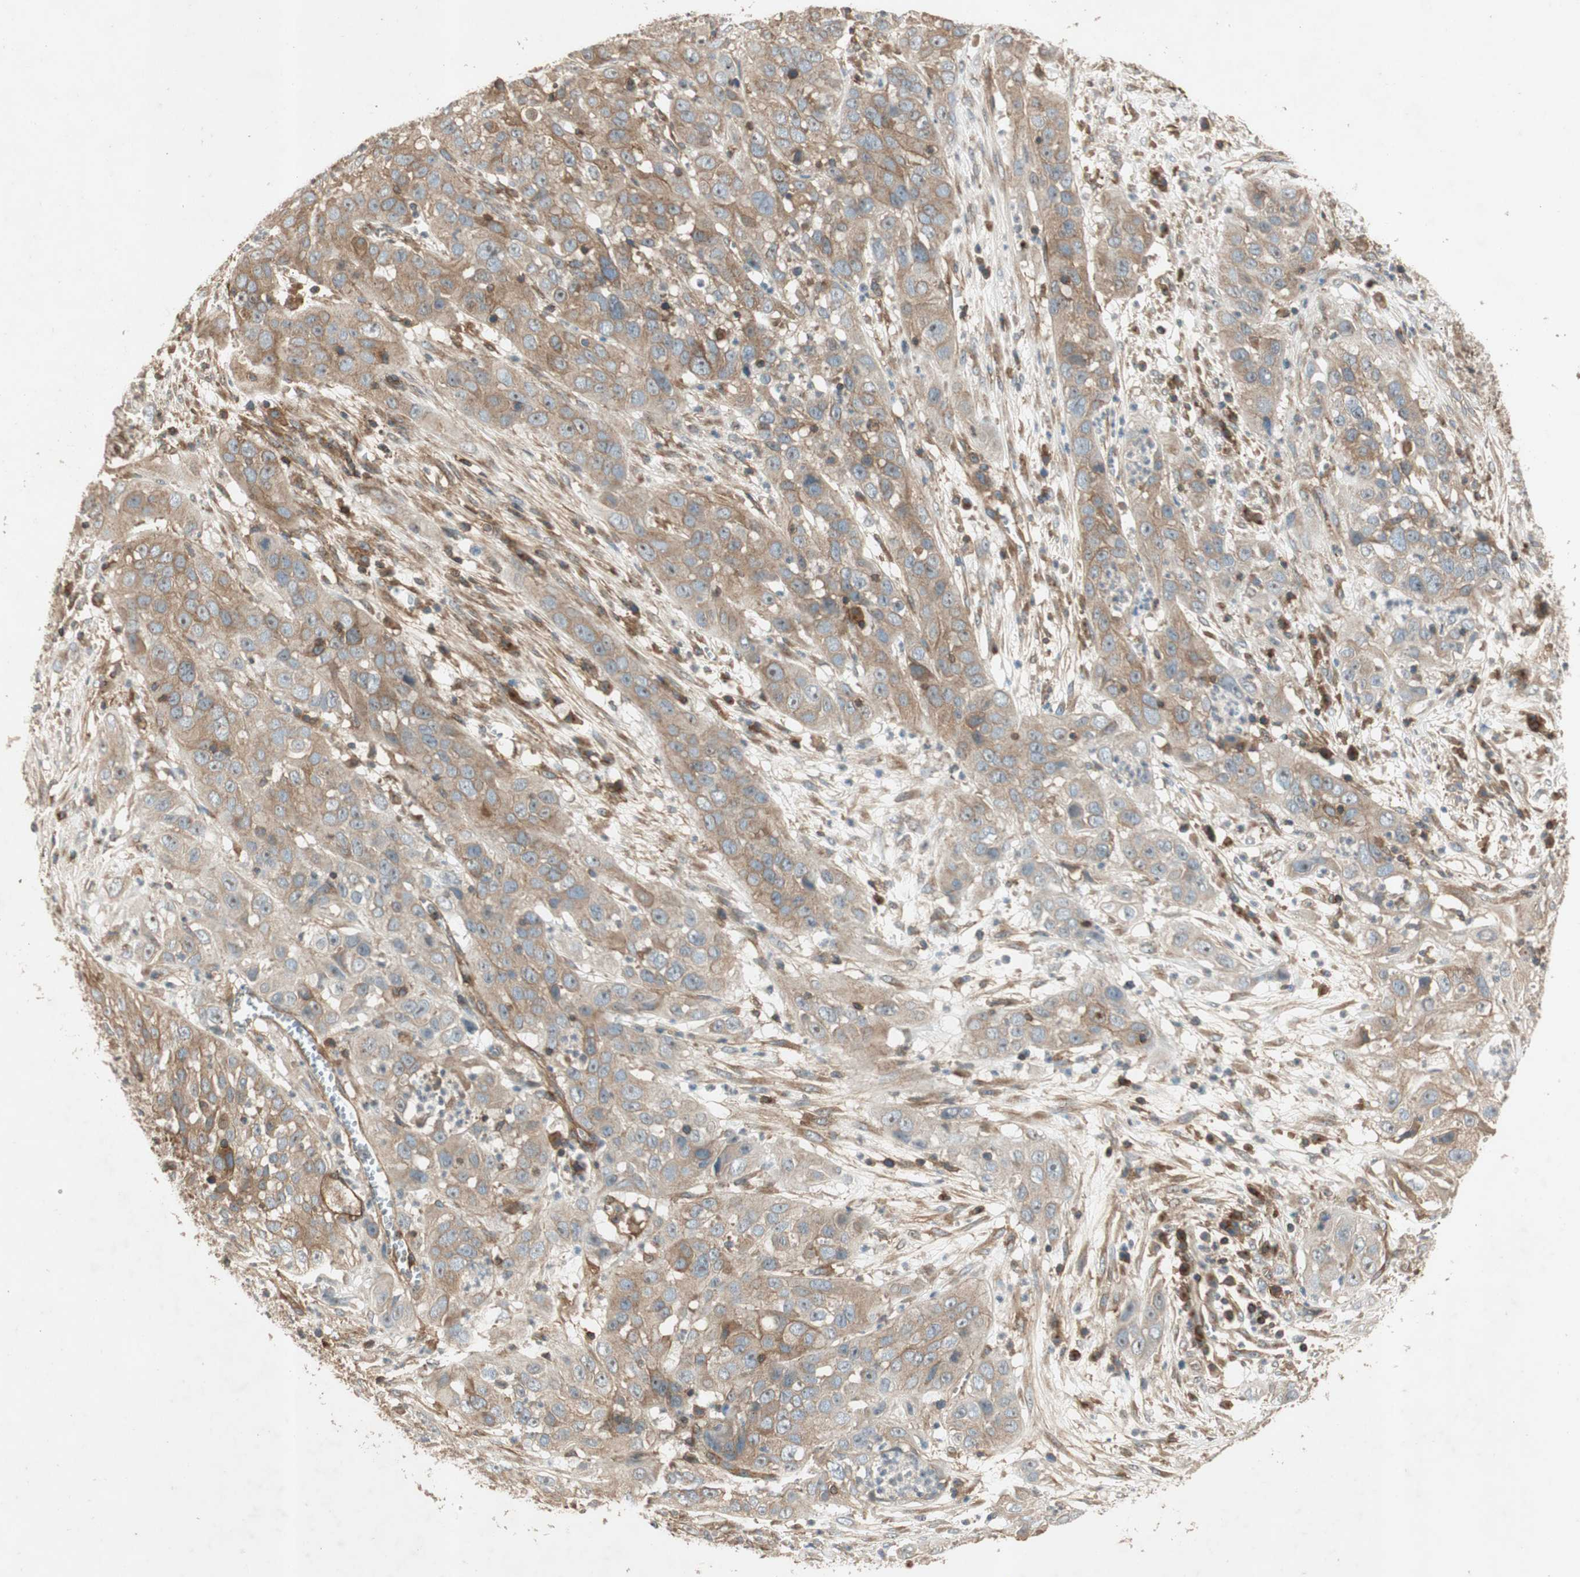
{"staining": {"intensity": "moderate", "quantity": ">75%", "location": "cytoplasmic/membranous"}, "tissue": "cervical cancer", "cell_type": "Tumor cells", "image_type": "cancer", "snomed": [{"axis": "morphology", "description": "Squamous cell carcinoma, NOS"}, {"axis": "topography", "description": "Cervix"}], "caption": "Human cervical squamous cell carcinoma stained for a protein (brown) reveals moderate cytoplasmic/membranous positive positivity in about >75% of tumor cells.", "gene": "BTN3A3", "patient": {"sex": "female", "age": 32}}